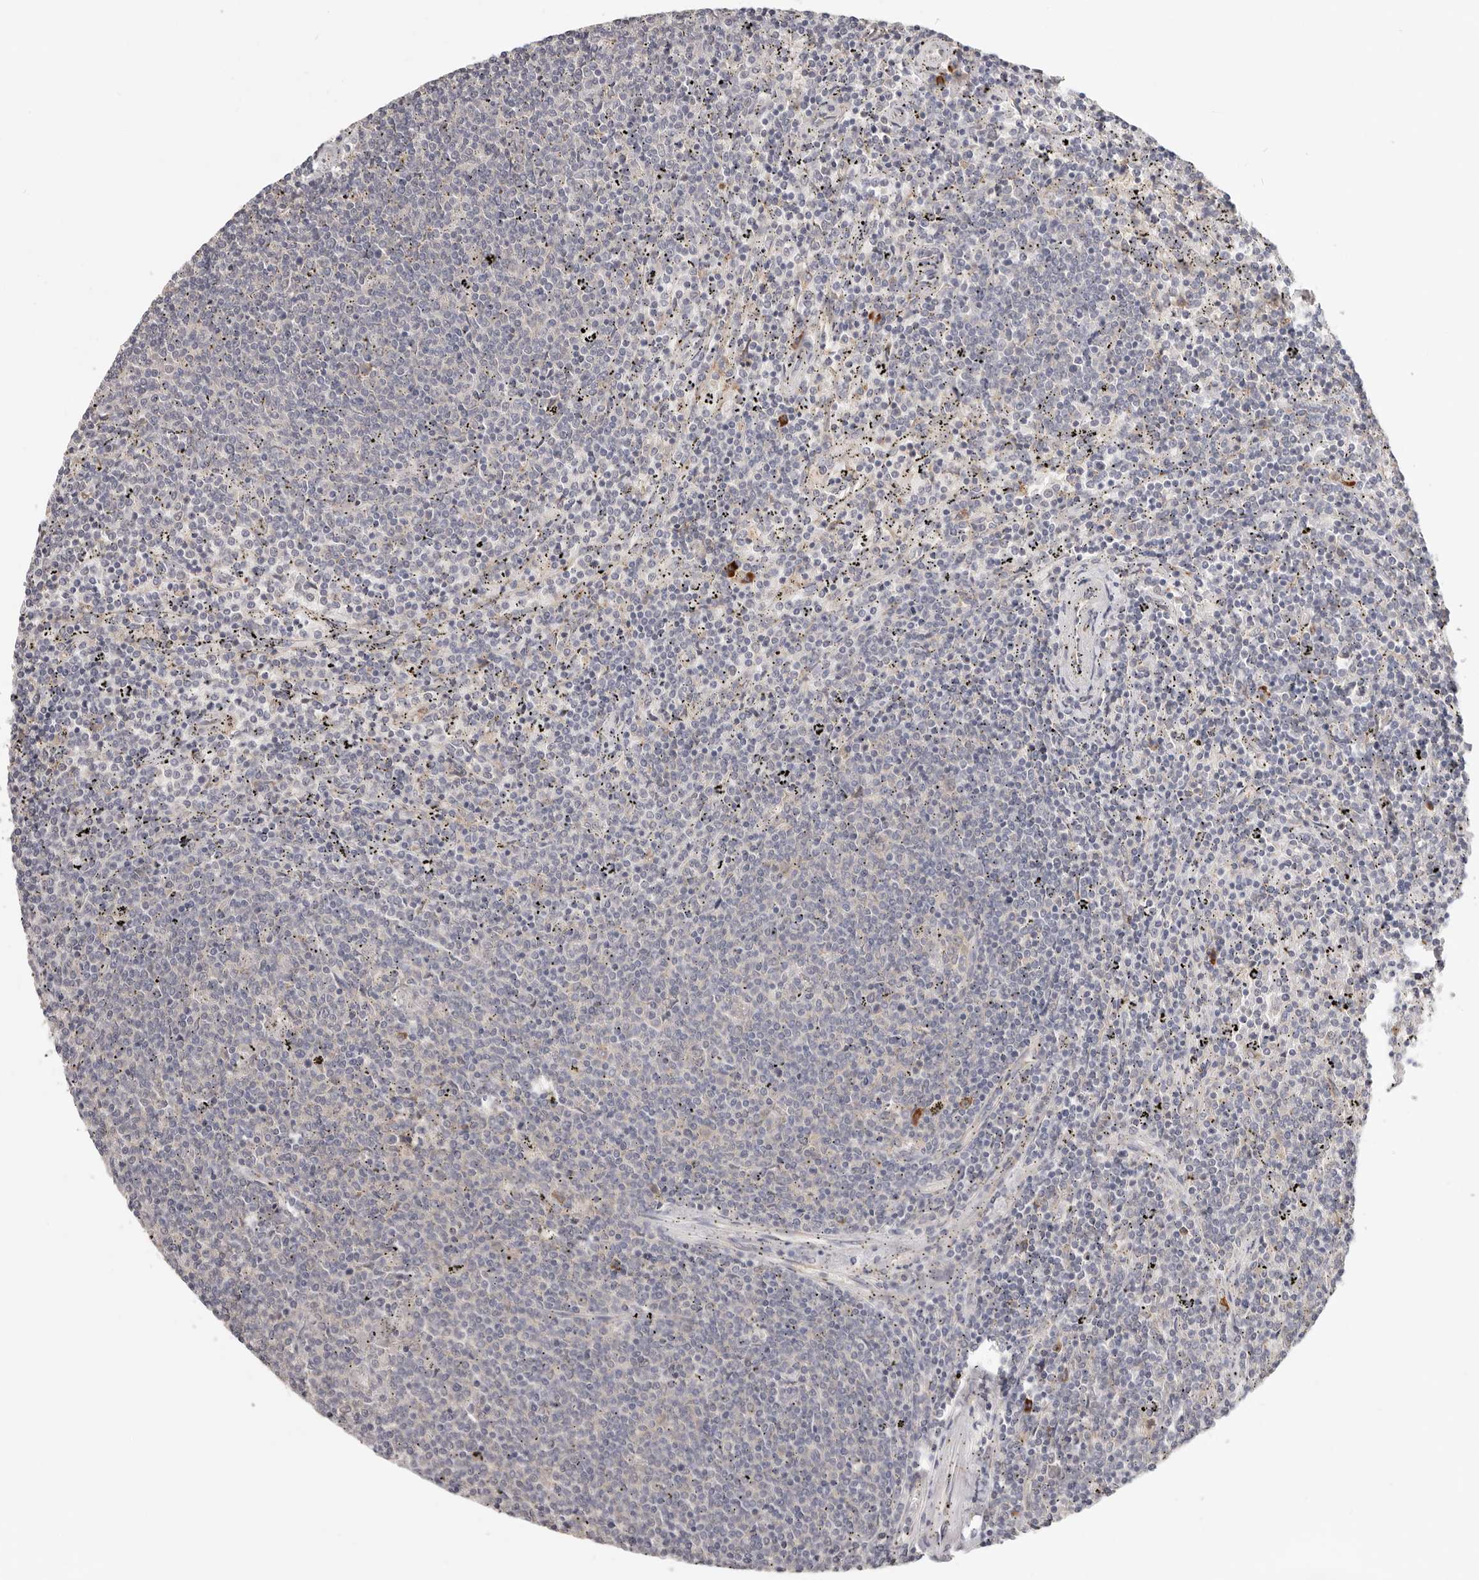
{"staining": {"intensity": "negative", "quantity": "none", "location": "none"}, "tissue": "lymphoma", "cell_type": "Tumor cells", "image_type": "cancer", "snomed": [{"axis": "morphology", "description": "Malignant lymphoma, non-Hodgkin's type, Low grade"}, {"axis": "topography", "description": "Spleen"}], "caption": "A high-resolution histopathology image shows immunohistochemistry staining of lymphoma, which exhibits no significant staining in tumor cells.", "gene": "WDR77", "patient": {"sex": "female", "age": 50}}